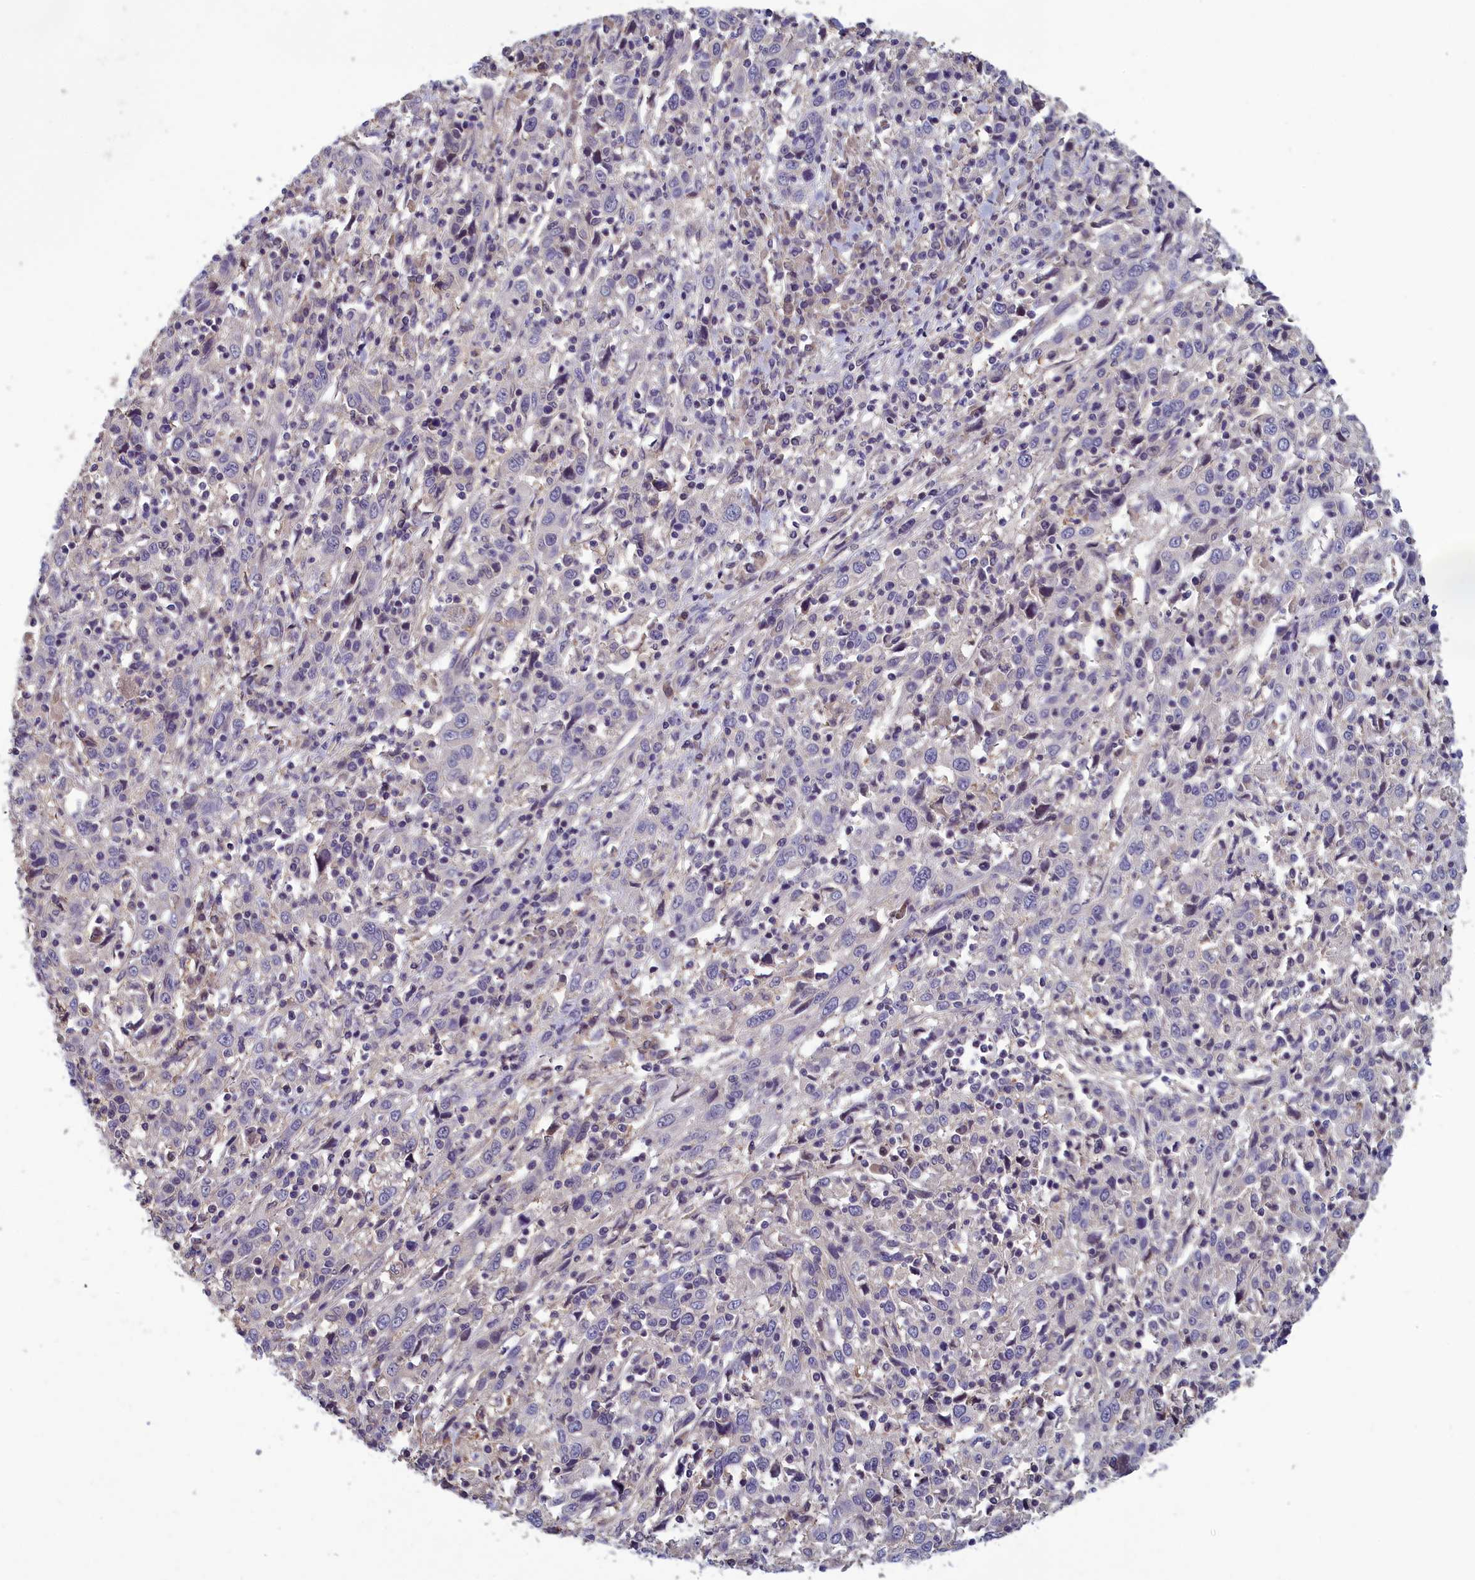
{"staining": {"intensity": "negative", "quantity": "none", "location": "none"}, "tissue": "cervical cancer", "cell_type": "Tumor cells", "image_type": "cancer", "snomed": [{"axis": "morphology", "description": "Squamous cell carcinoma, NOS"}, {"axis": "topography", "description": "Cervix"}], "caption": "Human cervical cancer (squamous cell carcinoma) stained for a protein using immunohistochemistry (IHC) shows no staining in tumor cells.", "gene": "HECA", "patient": {"sex": "female", "age": 46}}